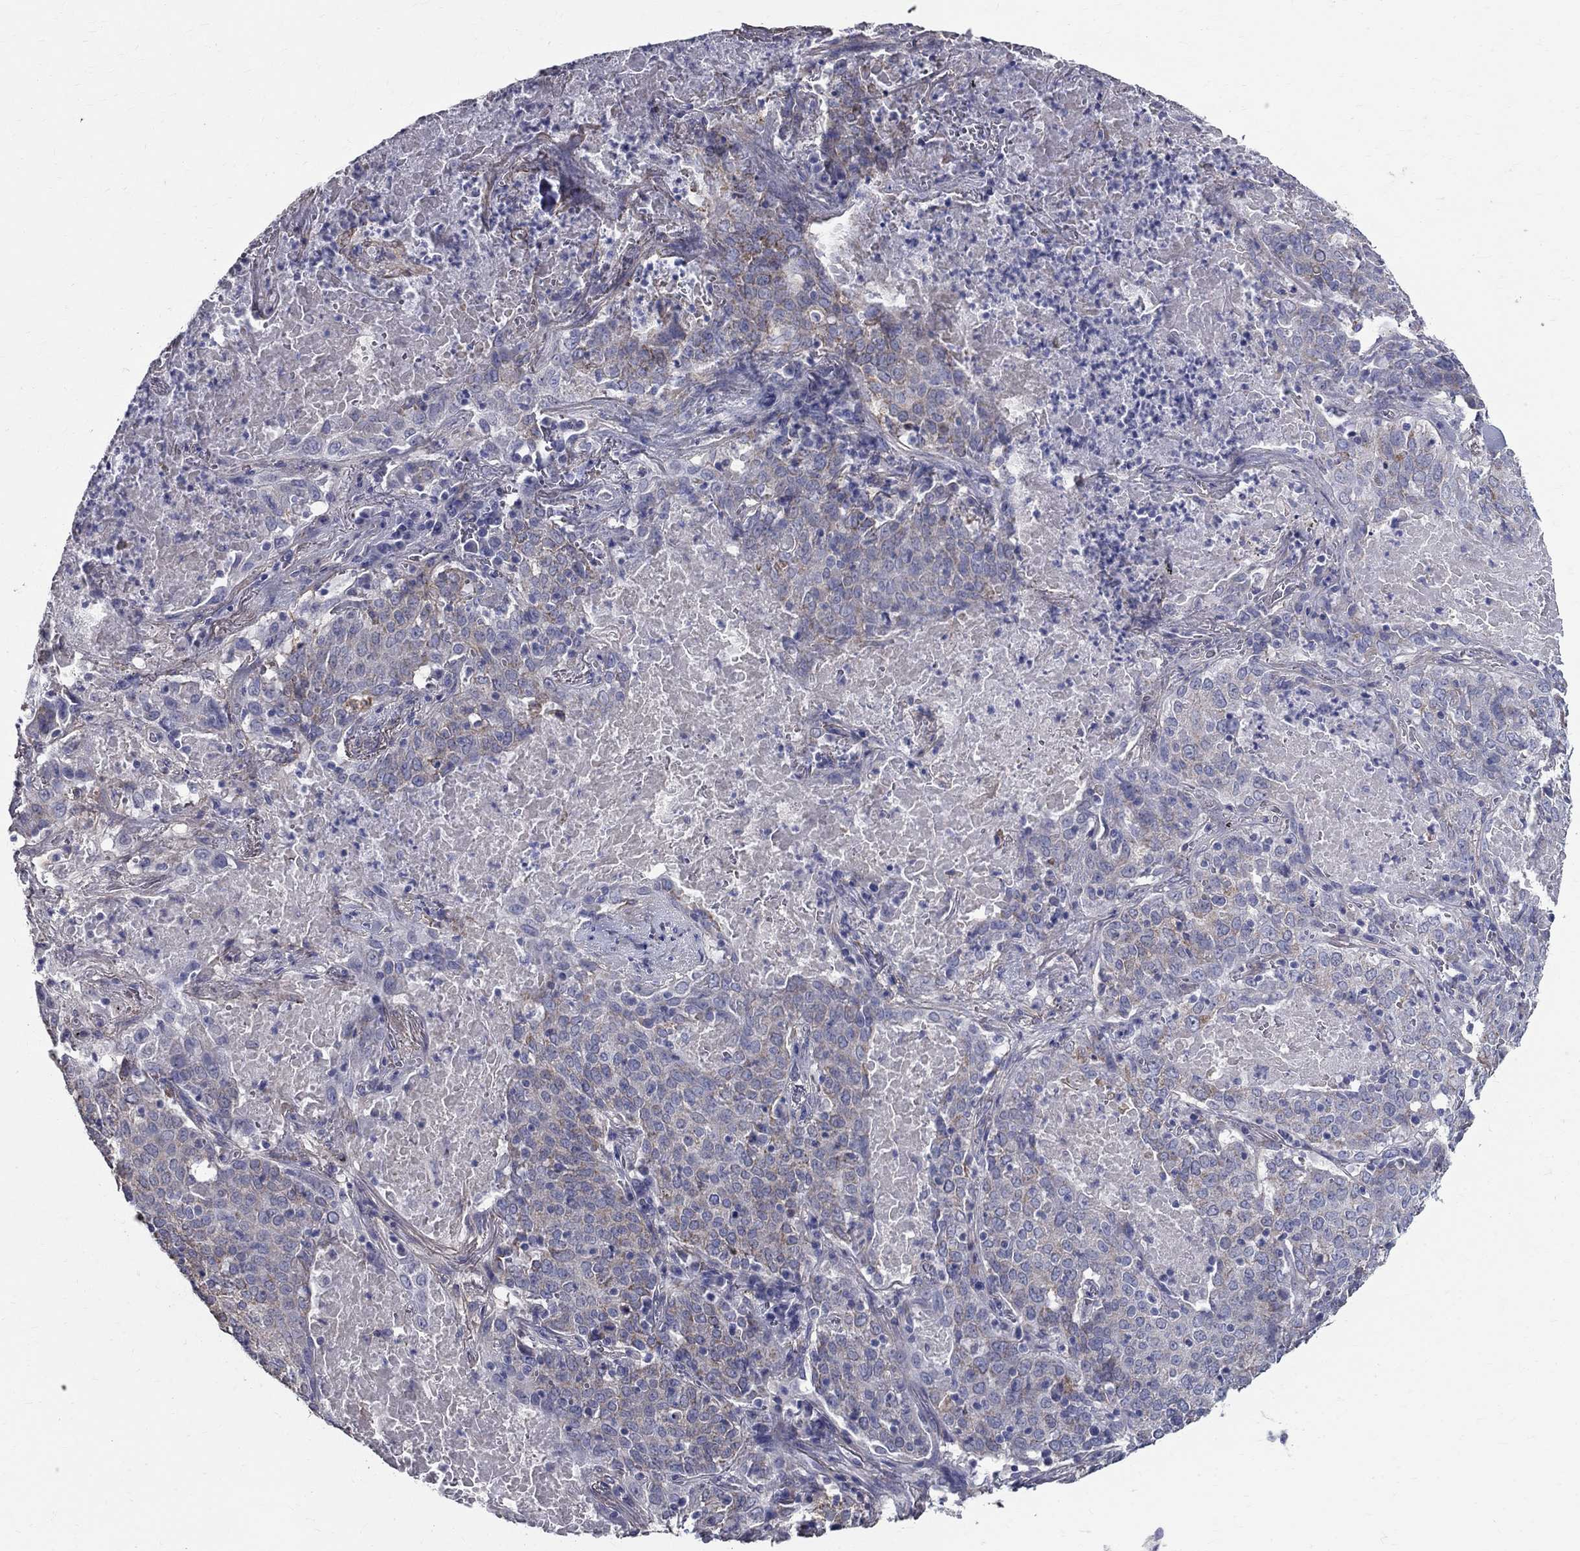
{"staining": {"intensity": "weak", "quantity": "25%-75%", "location": "cytoplasmic/membranous"}, "tissue": "lung cancer", "cell_type": "Tumor cells", "image_type": "cancer", "snomed": [{"axis": "morphology", "description": "Squamous cell carcinoma, NOS"}, {"axis": "topography", "description": "Lung"}], "caption": "Immunohistochemical staining of human lung squamous cell carcinoma reveals weak cytoplasmic/membranous protein staining in approximately 25%-75% of tumor cells. Using DAB (brown) and hematoxylin (blue) stains, captured at high magnification using brightfield microscopy.", "gene": "ANXA10", "patient": {"sex": "male", "age": 82}}